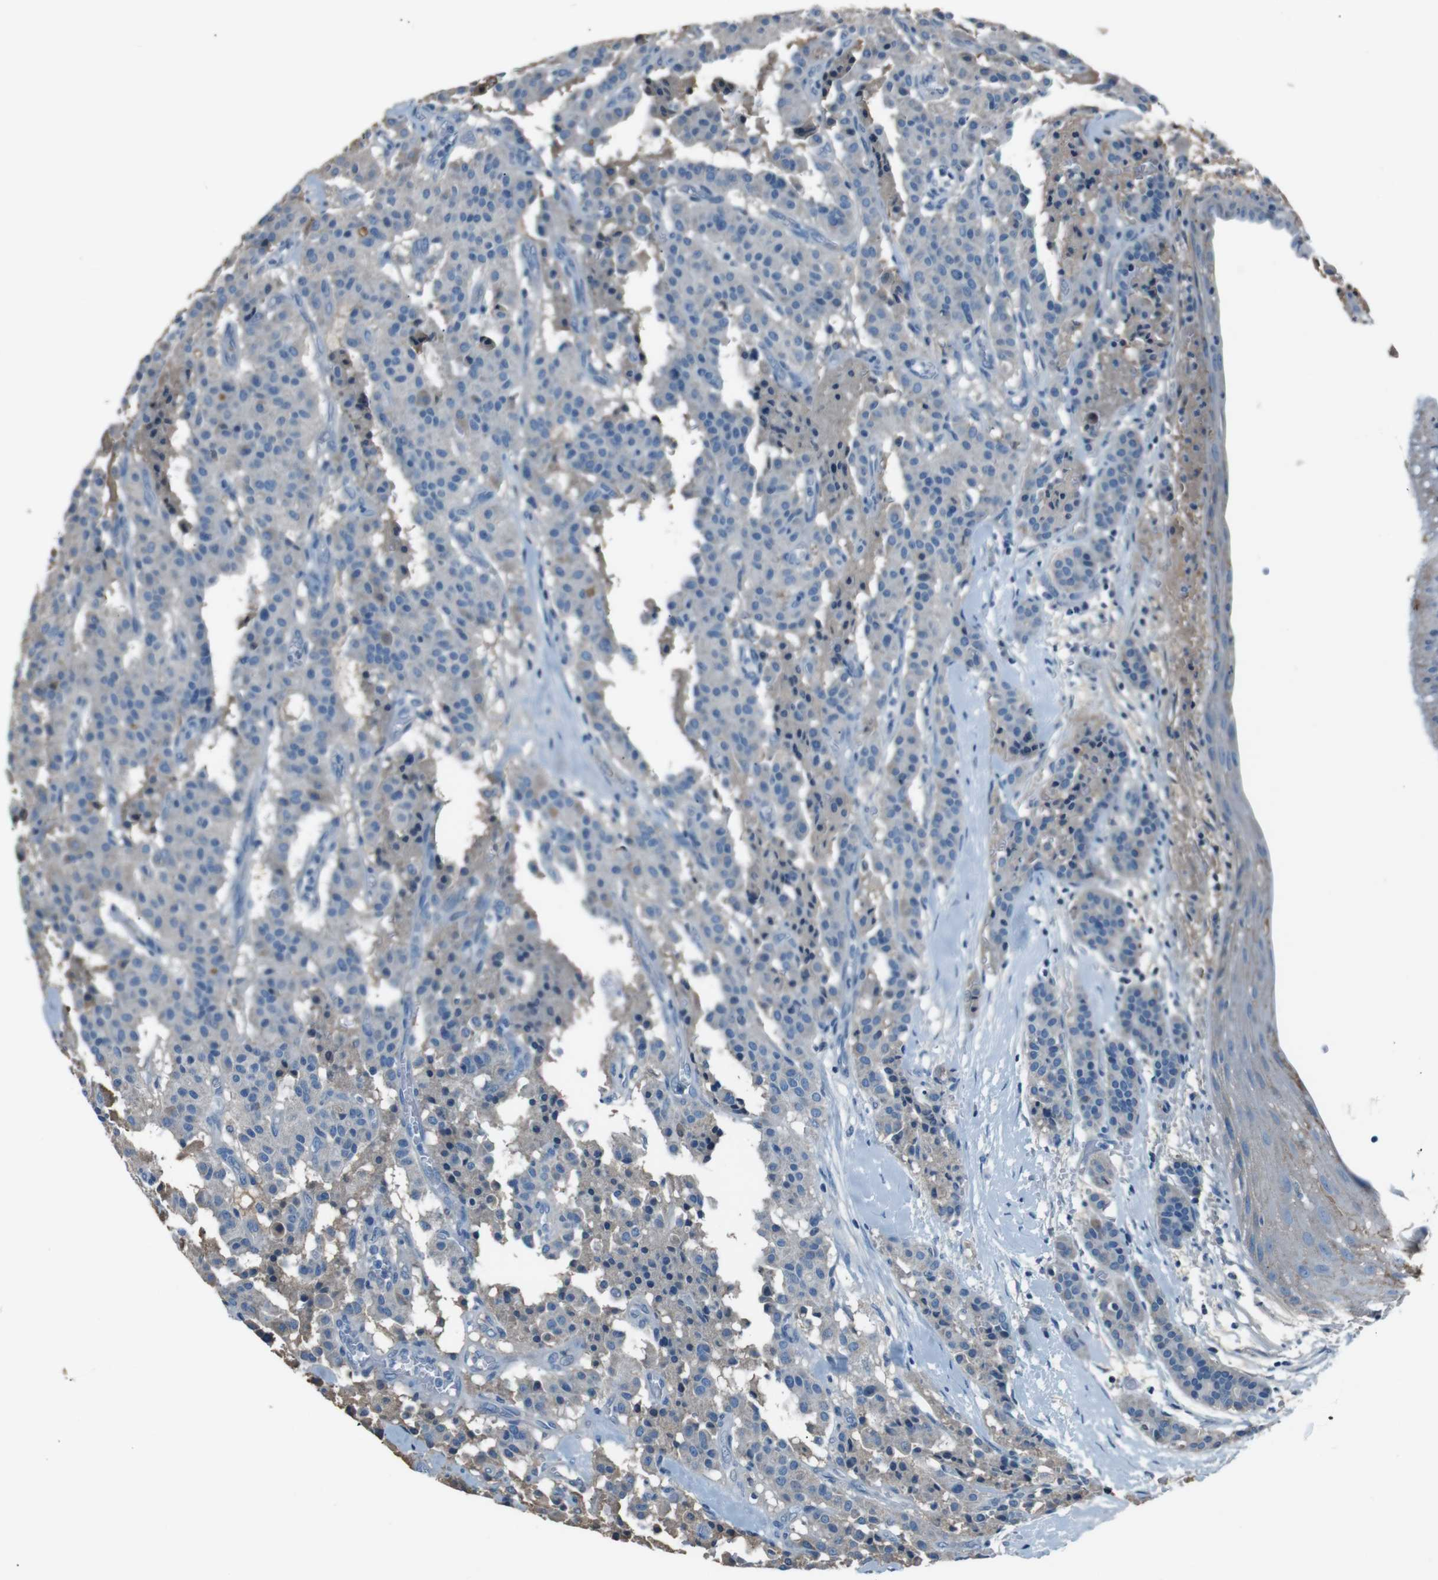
{"staining": {"intensity": "weak", "quantity": "25%-75%", "location": "cytoplasmic/membranous"}, "tissue": "carcinoid", "cell_type": "Tumor cells", "image_type": "cancer", "snomed": [{"axis": "morphology", "description": "Carcinoid, malignant, NOS"}, {"axis": "topography", "description": "Lung"}], "caption": "Immunohistochemical staining of carcinoid (malignant) reveals weak cytoplasmic/membranous protein expression in approximately 25%-75% of tumor cells.", "gene": "LEP", "patient": {"sex": "male", "age": 30}}